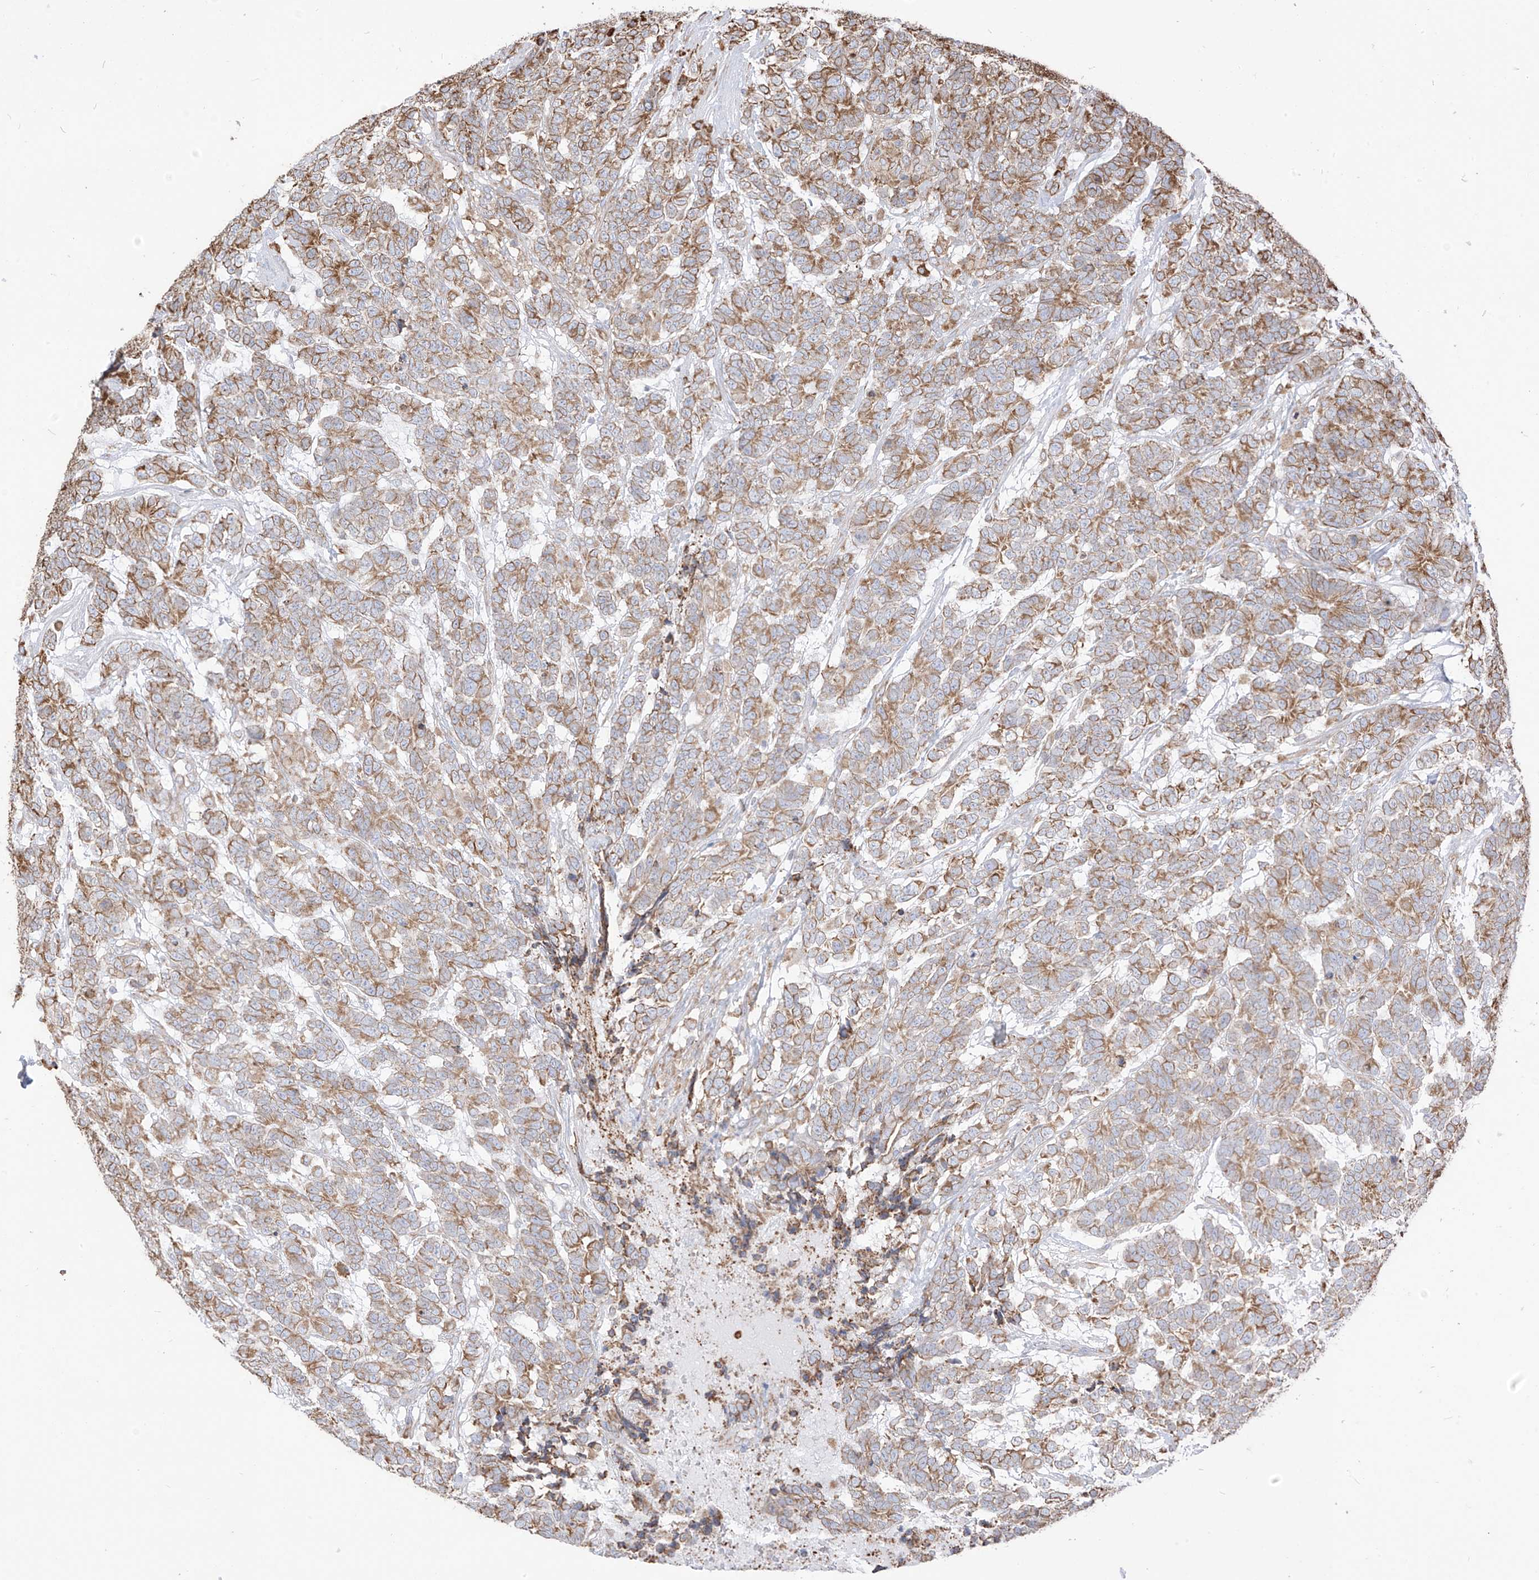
{"staining": {"intensity": "moderate", "quantity": "25%-75%", "location": "cytoplasmic/membranous"}, "tissue": "testis cancer", "cell_type": "Tumor cells", "image_type": "cancer", "snomed": [{"axis": "morphology", "description": "Carcinoma, Embryonal, NOS"}, {"axis": "topography", "description": "Testis"}], "caption": "This histopathology image exhibits IHC staining of testis cancer (embryonal carcinoma), with medium moderate cytoplasmic/membranous expression in approximately 25%-75% of tumor cells.", "gene": "PDIA6", "patient": {"sex": "male", "age": 26}}